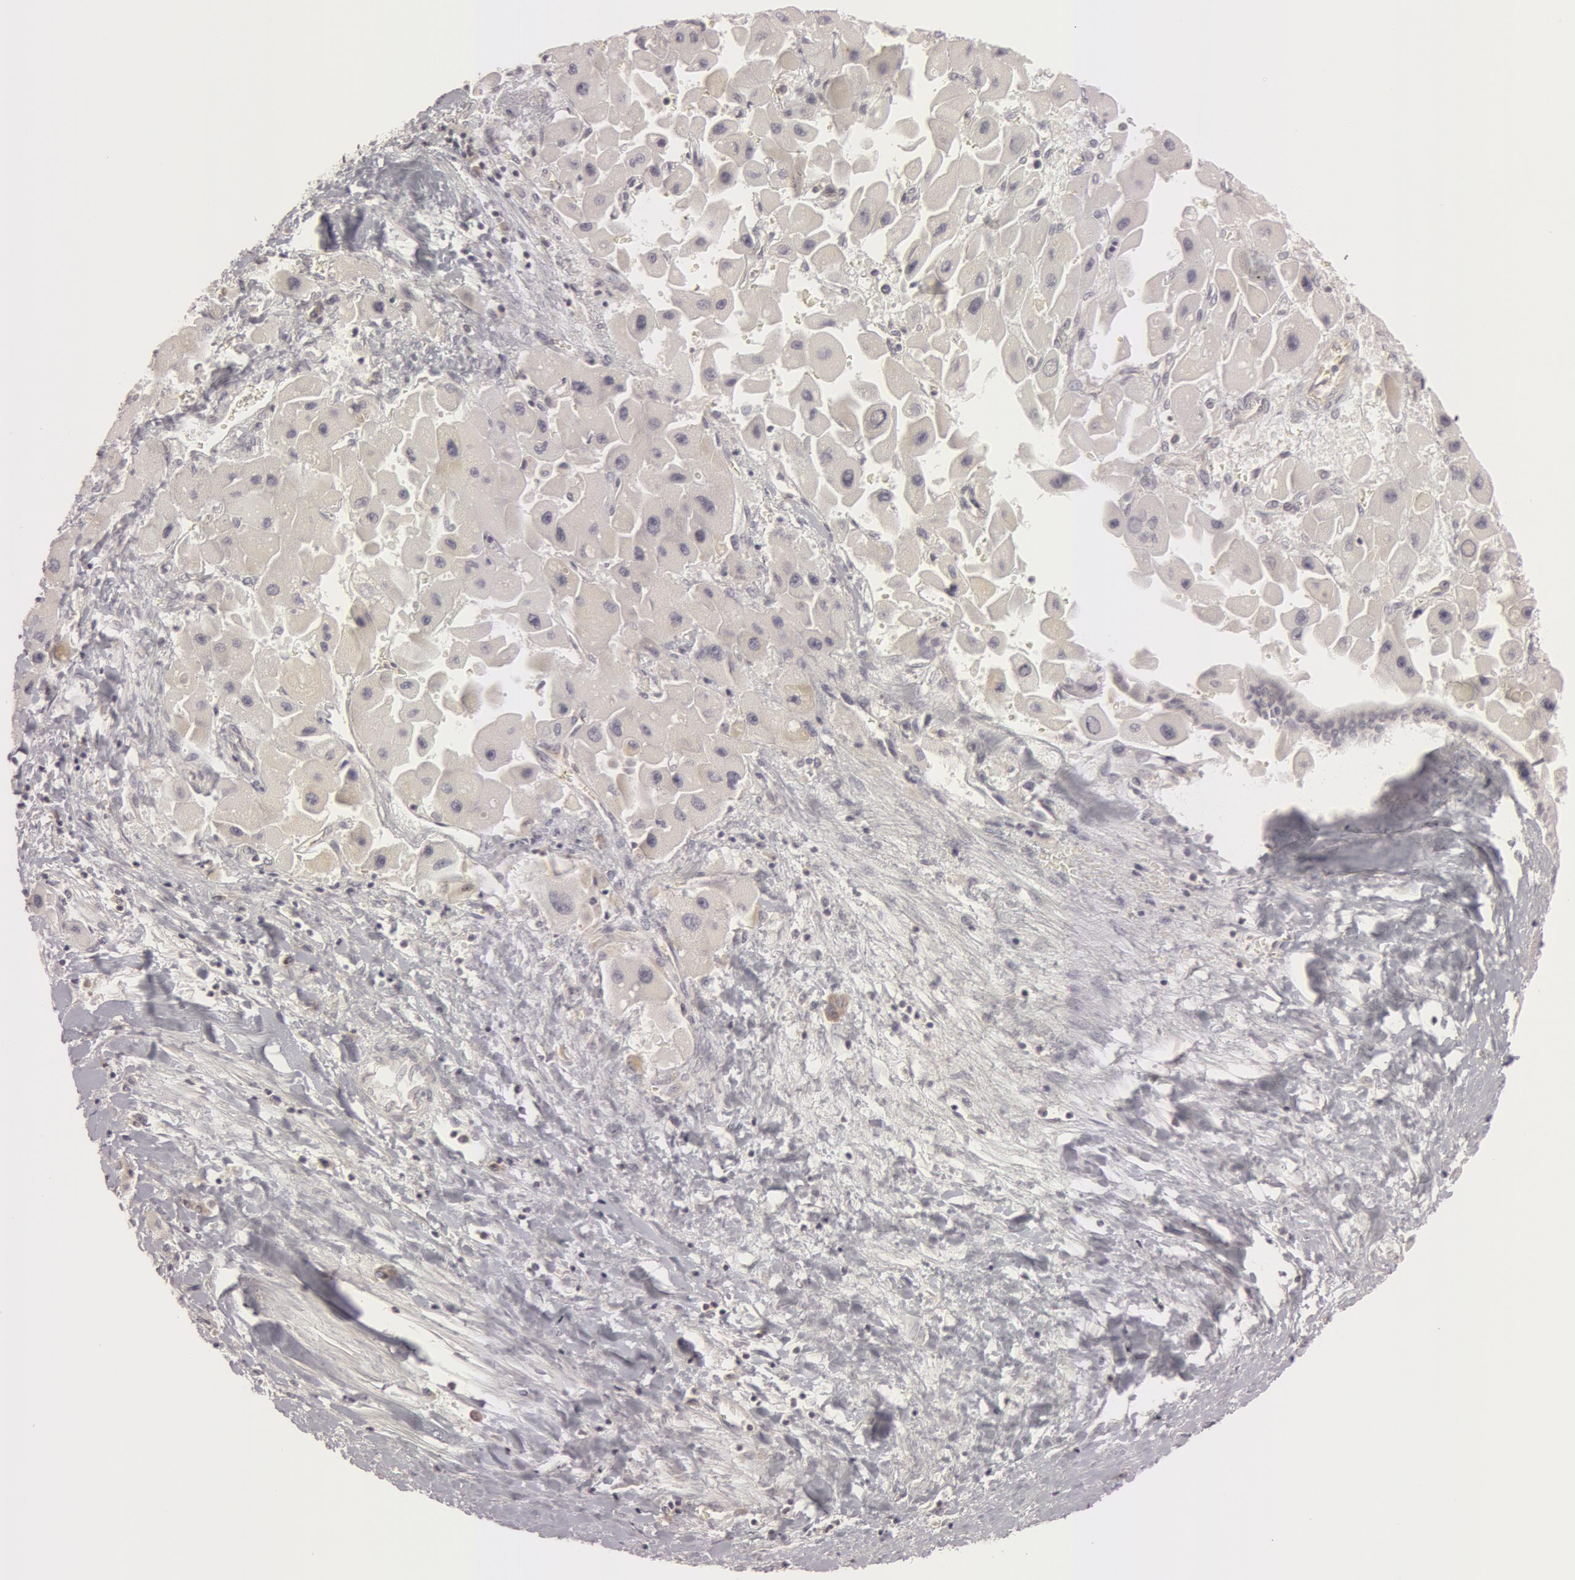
{"staining": {"intensity": "weak", "quantity": "<25%", "location": "cytoplasmic/membranous"}, "tissue": "liver cancer", "cell_type": "Tumor cells", "image_type": "cancer", "snomed": [{"axis": "morphology", "description": "Carcinoma, Hepatocellular, NOS"}, {"axis": "topography", "description": "Liver"}], "caption": "DAB immunohistochemical staining of liver hepatocellular carcinoma shows no significant staining in tumor cells. (DAB (3,3'-diaminobenzidine) immunohistochemistry (IHC), high magnification).", "gene": "RALGAPA1", "patient": {"sex": "male", "age": 24}}